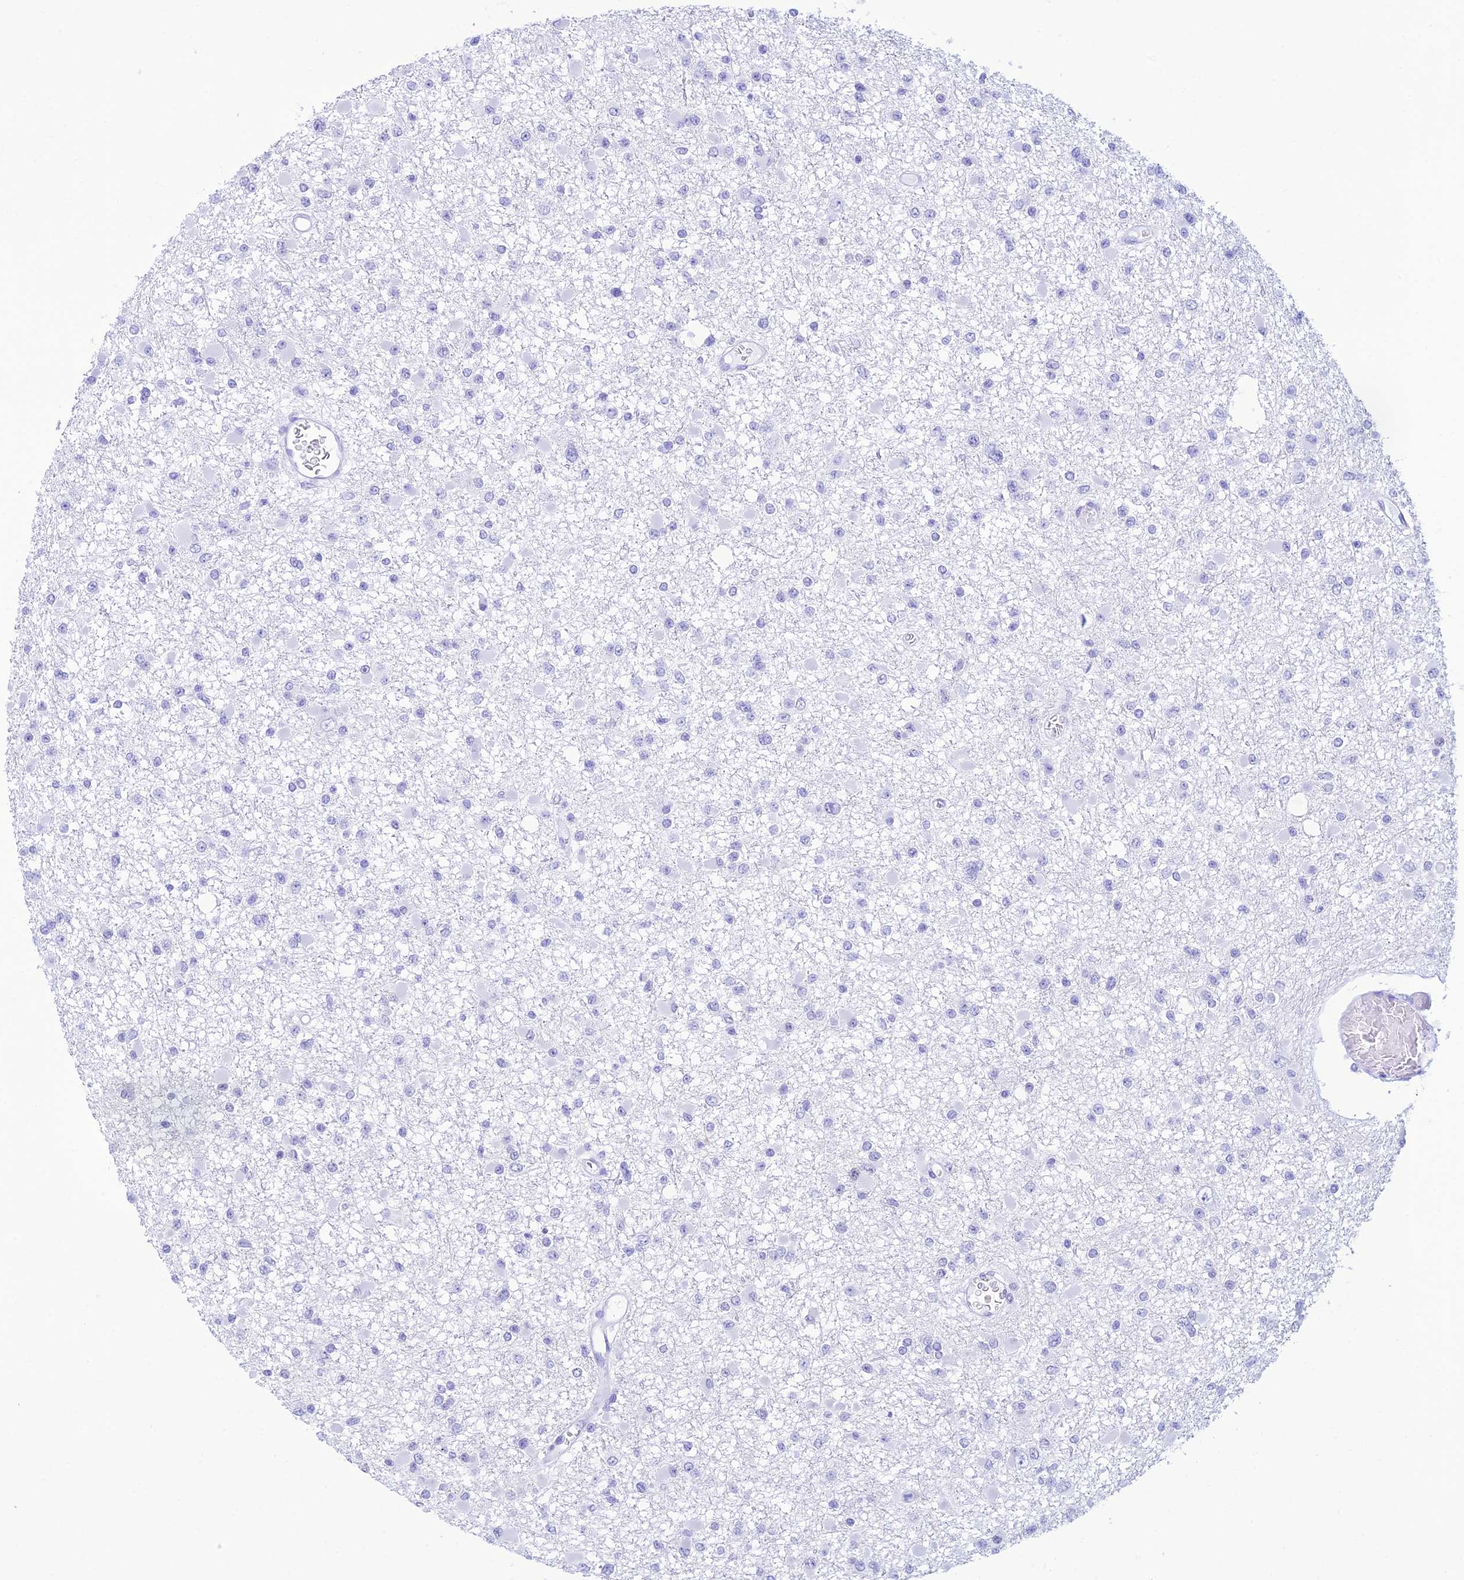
{"staining": {"intensity": "negative", "quantity": "none", "location": "none"}, "tissue": "glioma", "cell_type": "Tumor cells", "image_type": "cancer", "snomed": [{"axis": "morphology", "description": "Glioma, malignant, Low grade"}, {"axis": "topography", "description": "Brain"}], "caption": "Tumor cells are negative for protein expression in human malignant glioma (low-grade). (Stains: DAB immunohistochemistry with hematoxylin counter stain, Microscopy: brightfield microscopy at high magnification).", "gene": "ST8SIA5", "patient": {"sex": "female", "age": 22}}